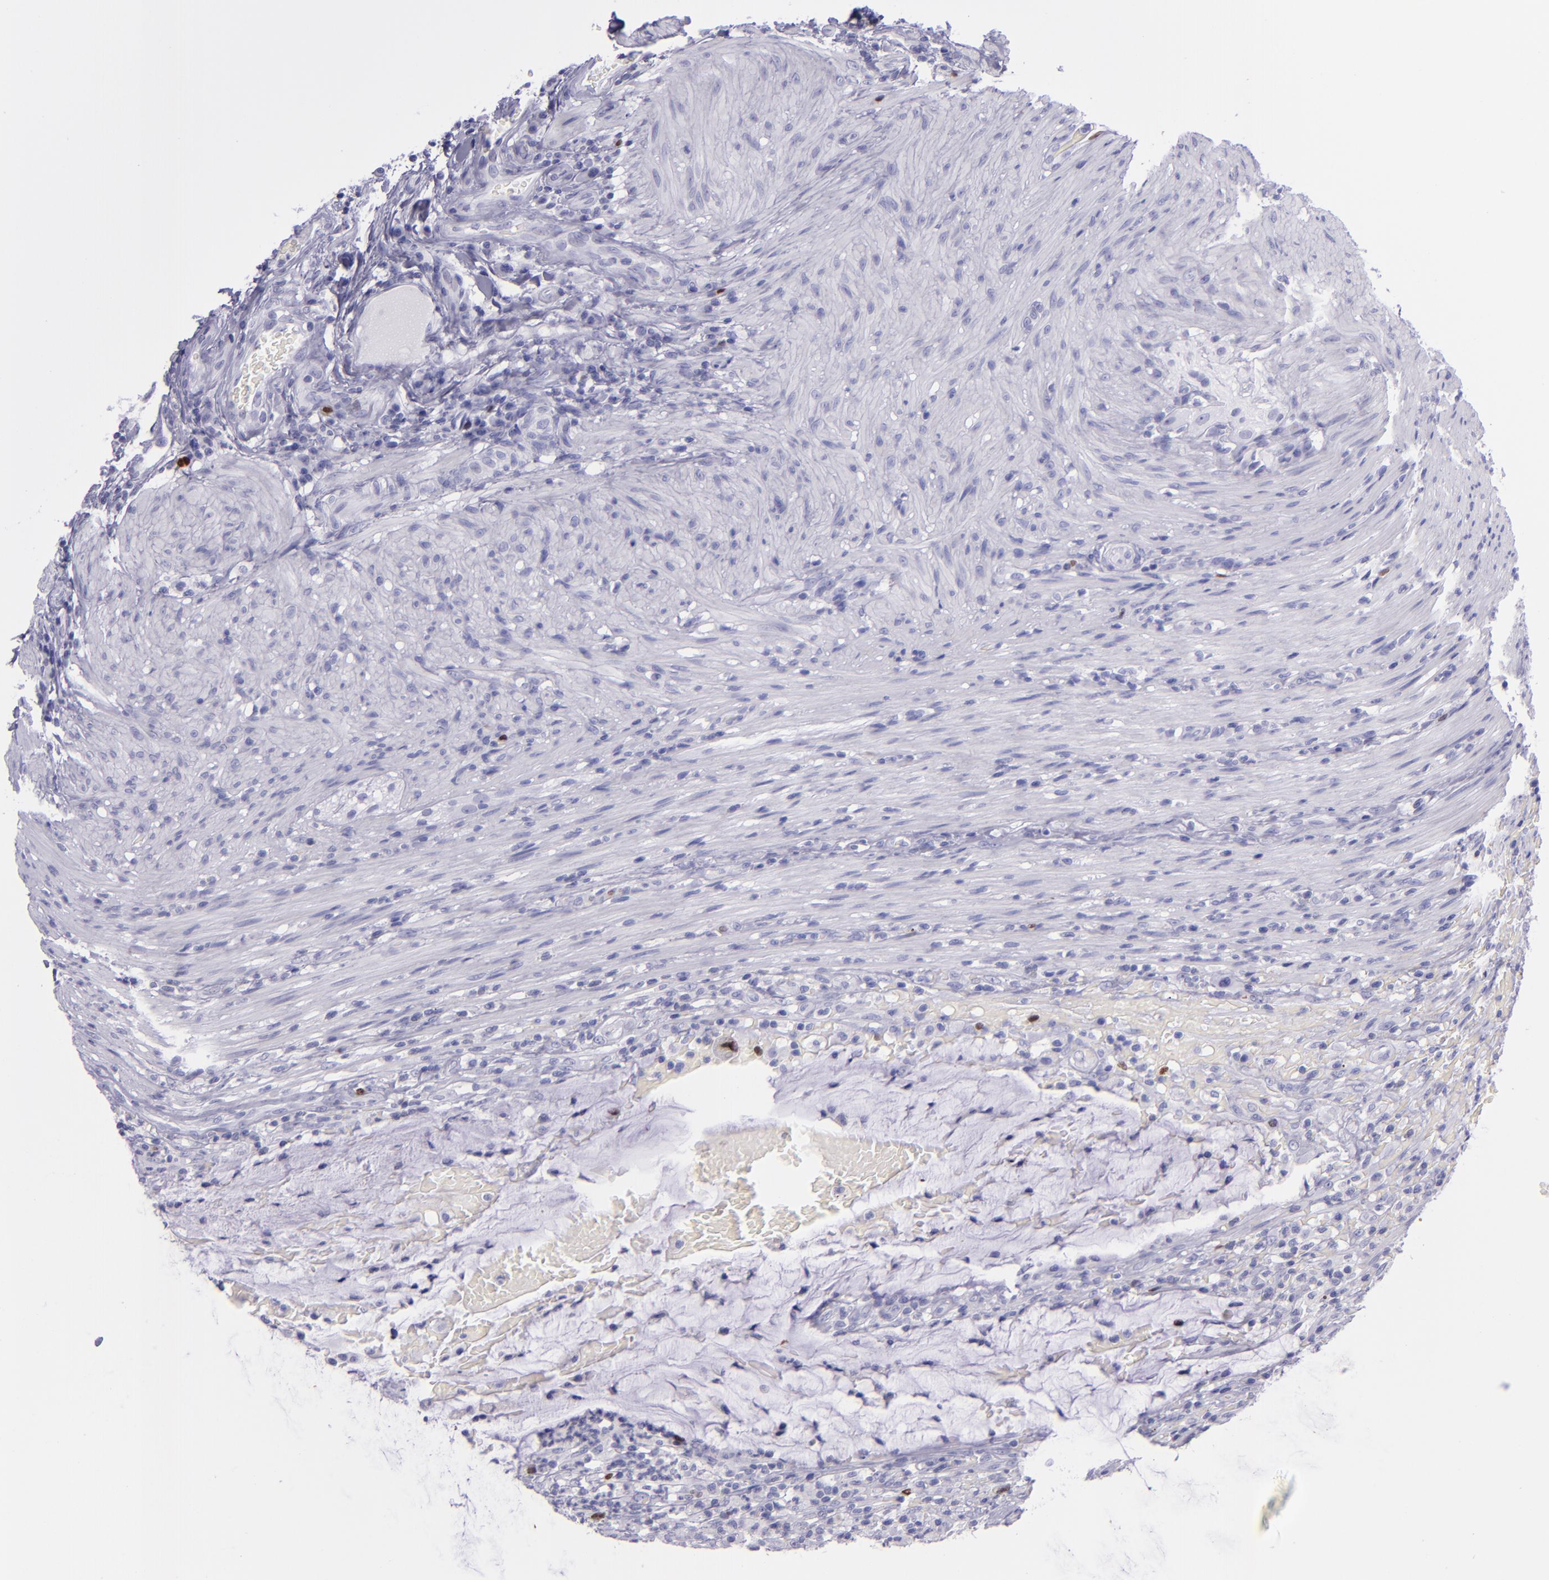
{"staining": {"intensity": "strong", "quantity": "<25%", "location": "nuclear"}, "tissue": "colorectal cancer", "cell_type": "Tumor cells", "image_type": "cancer", "snomed": [{"axis": "morphology", "description": "Adenocarcinoma, NOS"}, {"axis": "topography", "description": "Colon"}], "caption": "The photomicrograph demonstrates immunohistochemical staining of adenocarcinoma (colorectal). There is strong nuclear staining is seen in about <25% of tumor cells.", "gene": "TOP2A", "patient": {"sex": "male", "age": 54}}